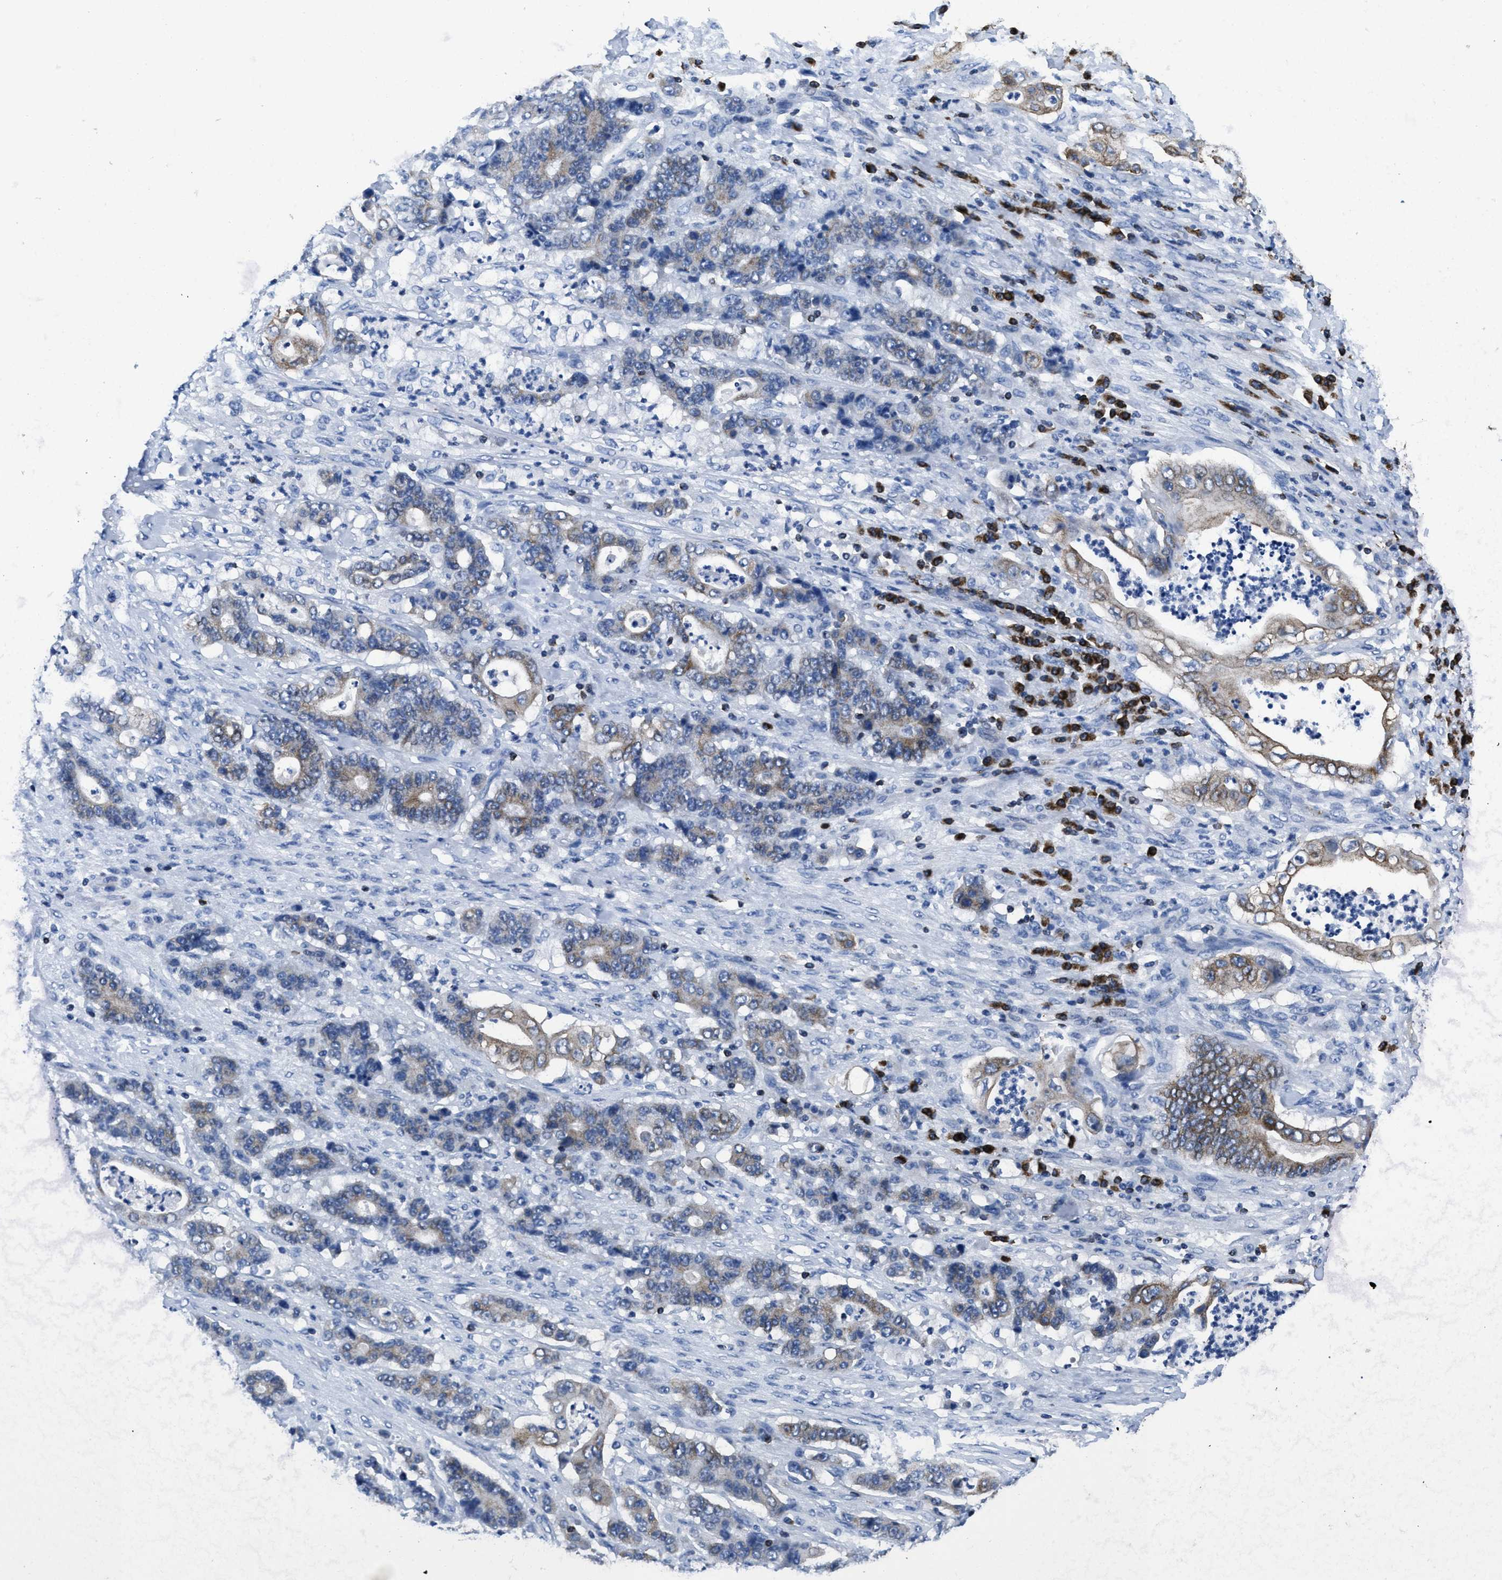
{"staining": {"intensity": "moderate", "quantity": "25%-75%", "location": "cytoplasmic/membranous"}, "tissue": "stomach cancer", "cell_type": "Tumor cells", "image_type": "cancer", "snomed": [{"axis": "morphology", "description": "Adenocarcinoma, NOS"}, {"axis": "topography", "description": "Stomach"}], "caption": "Adenocarcinoma (stomach) was stained to show a protein in brown. There is medium levels of moderate cytoplasmic/membranous staining in approximately 25%-75% of tumor cells.", "gene": "ITGA3", "patient": {"sex": "female", "age": 73}}